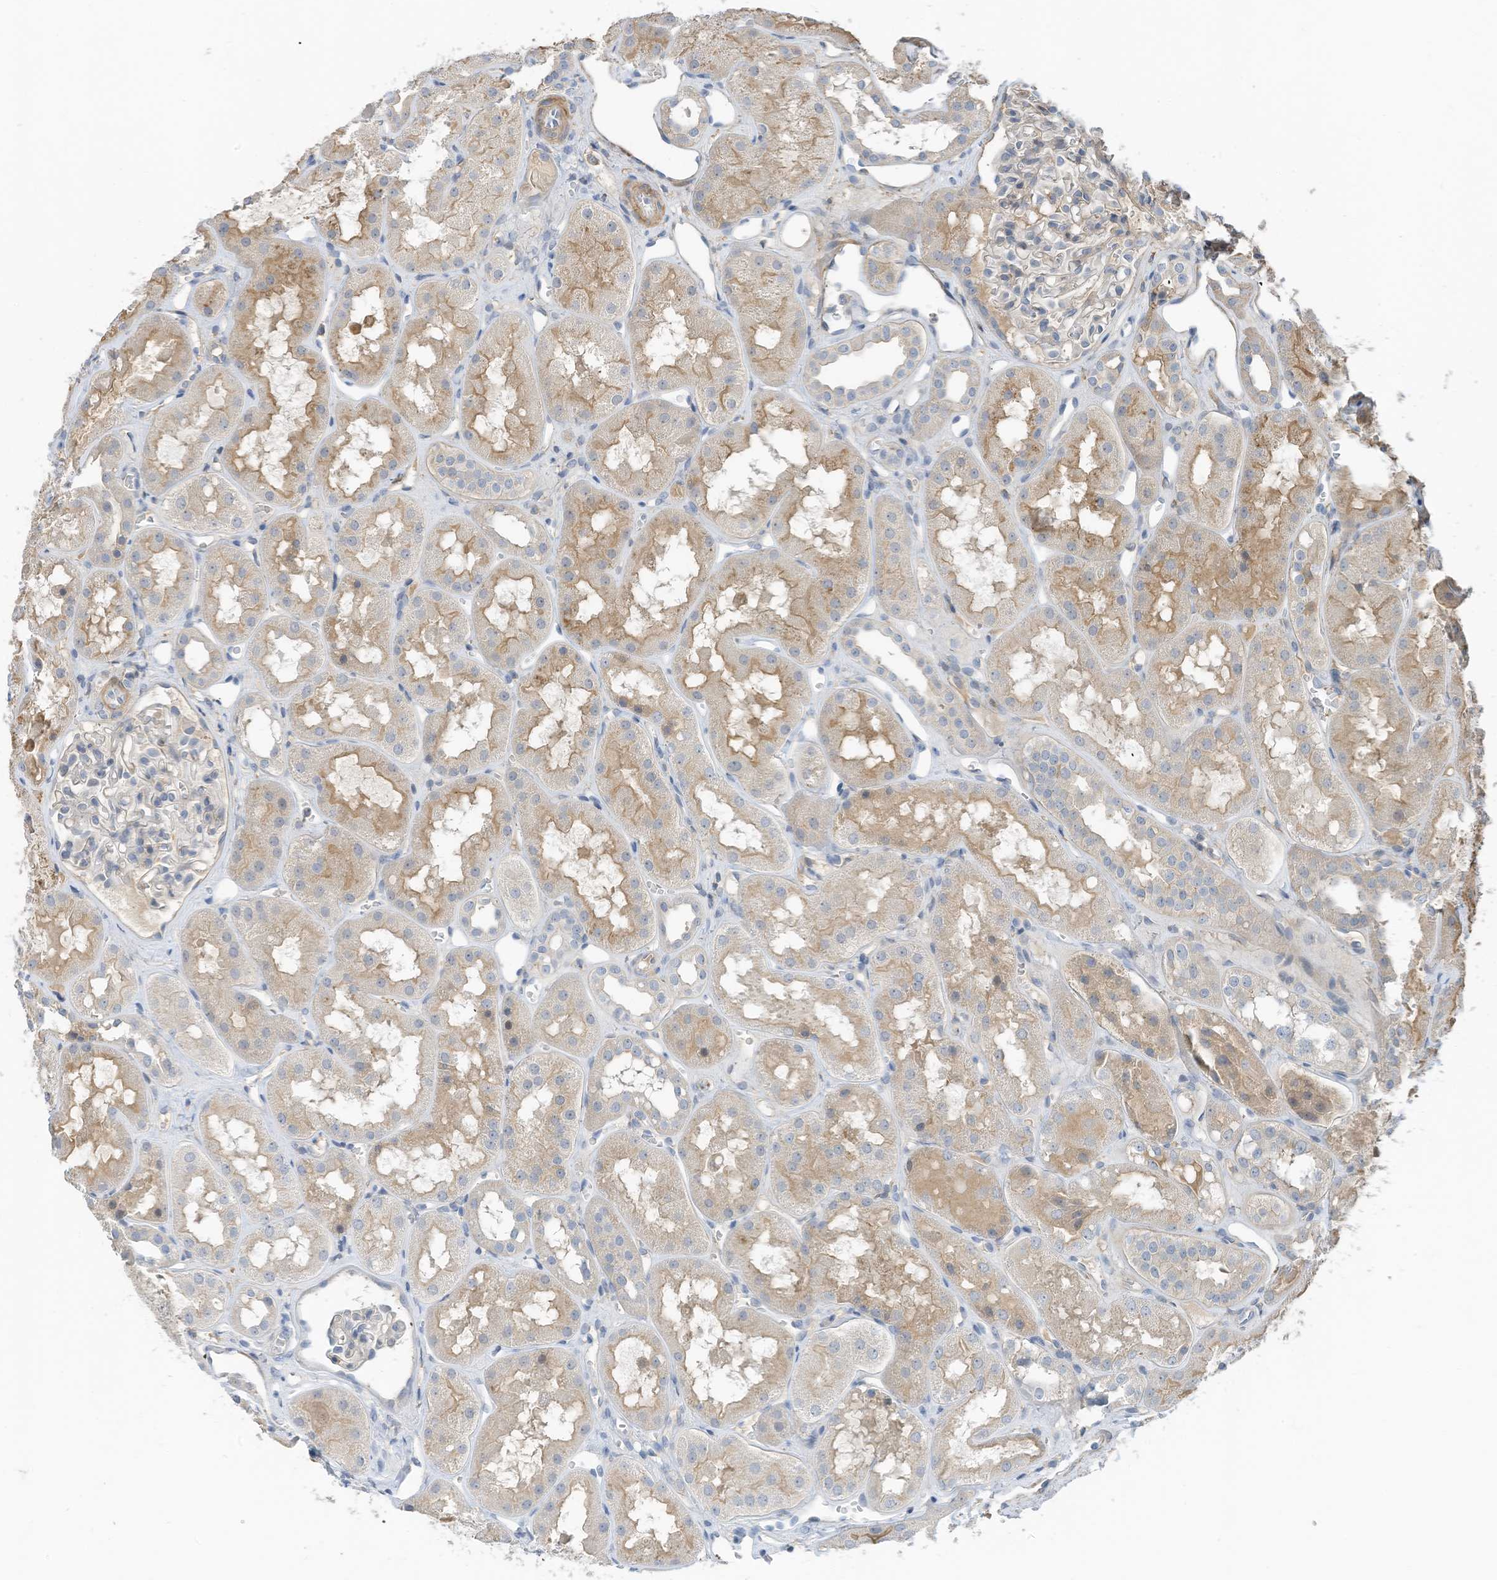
{"staining": {"intensity": "negative", "quantity": "none", "location": "none"}, "tissue": "kidney", "cell_type": "Cells in glomeruli", "image_type": "normal", "snomed": [{"axis": "morphology", "description": "Normal tissue, NOS"}, {"axis": "topography", "description": "Kidney"}], "caption": "Normal kidney was stained to show a protein in brown. There is no significant expression in cells in glomeruli.", "gene": "SLFN14", "patient": {"sex": "male", "age": 16}}